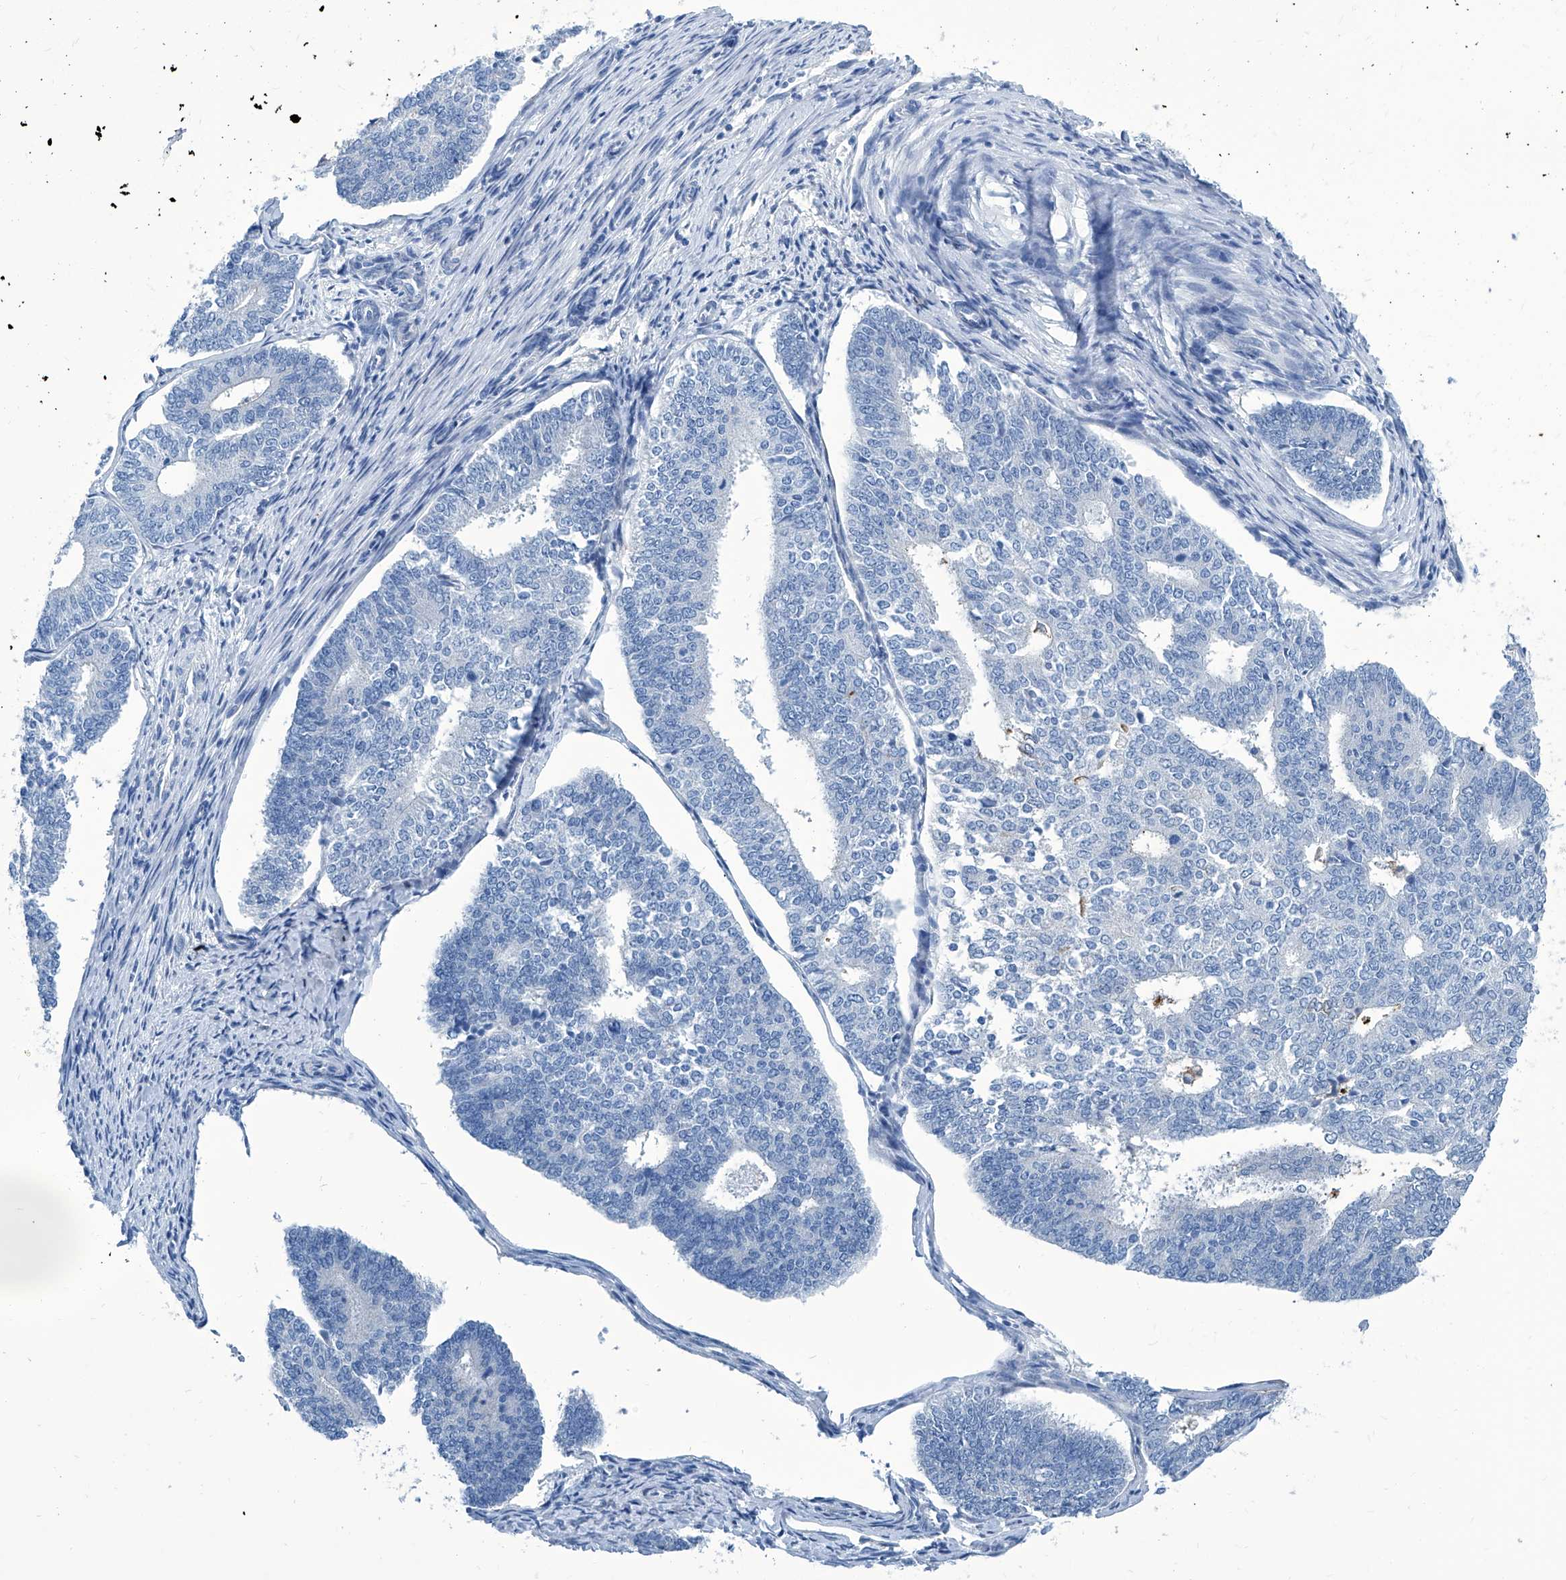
{"staining": {"intensity": "negative", "quantity": "none", "location": "none"}, "tissue": "endometrial cancer", "cell_type": "Tumor cells", "image_type": "cancer", "snomed": [{"axis": "morphology", "description": "Adenocarcinoma, NOS"}, {"axis": "topography", "description": "Endometrium"}], "caption": "High magnification brightfield microscopy of endometrial cancer stained with DAB (3,3'-diaminobenzidine) (brown) and counterstained with hematoxylin (blue): tumor cells show no significant positivity.", "gene": "ZNF519", "patient": {"sex": "female", "age": 70}}